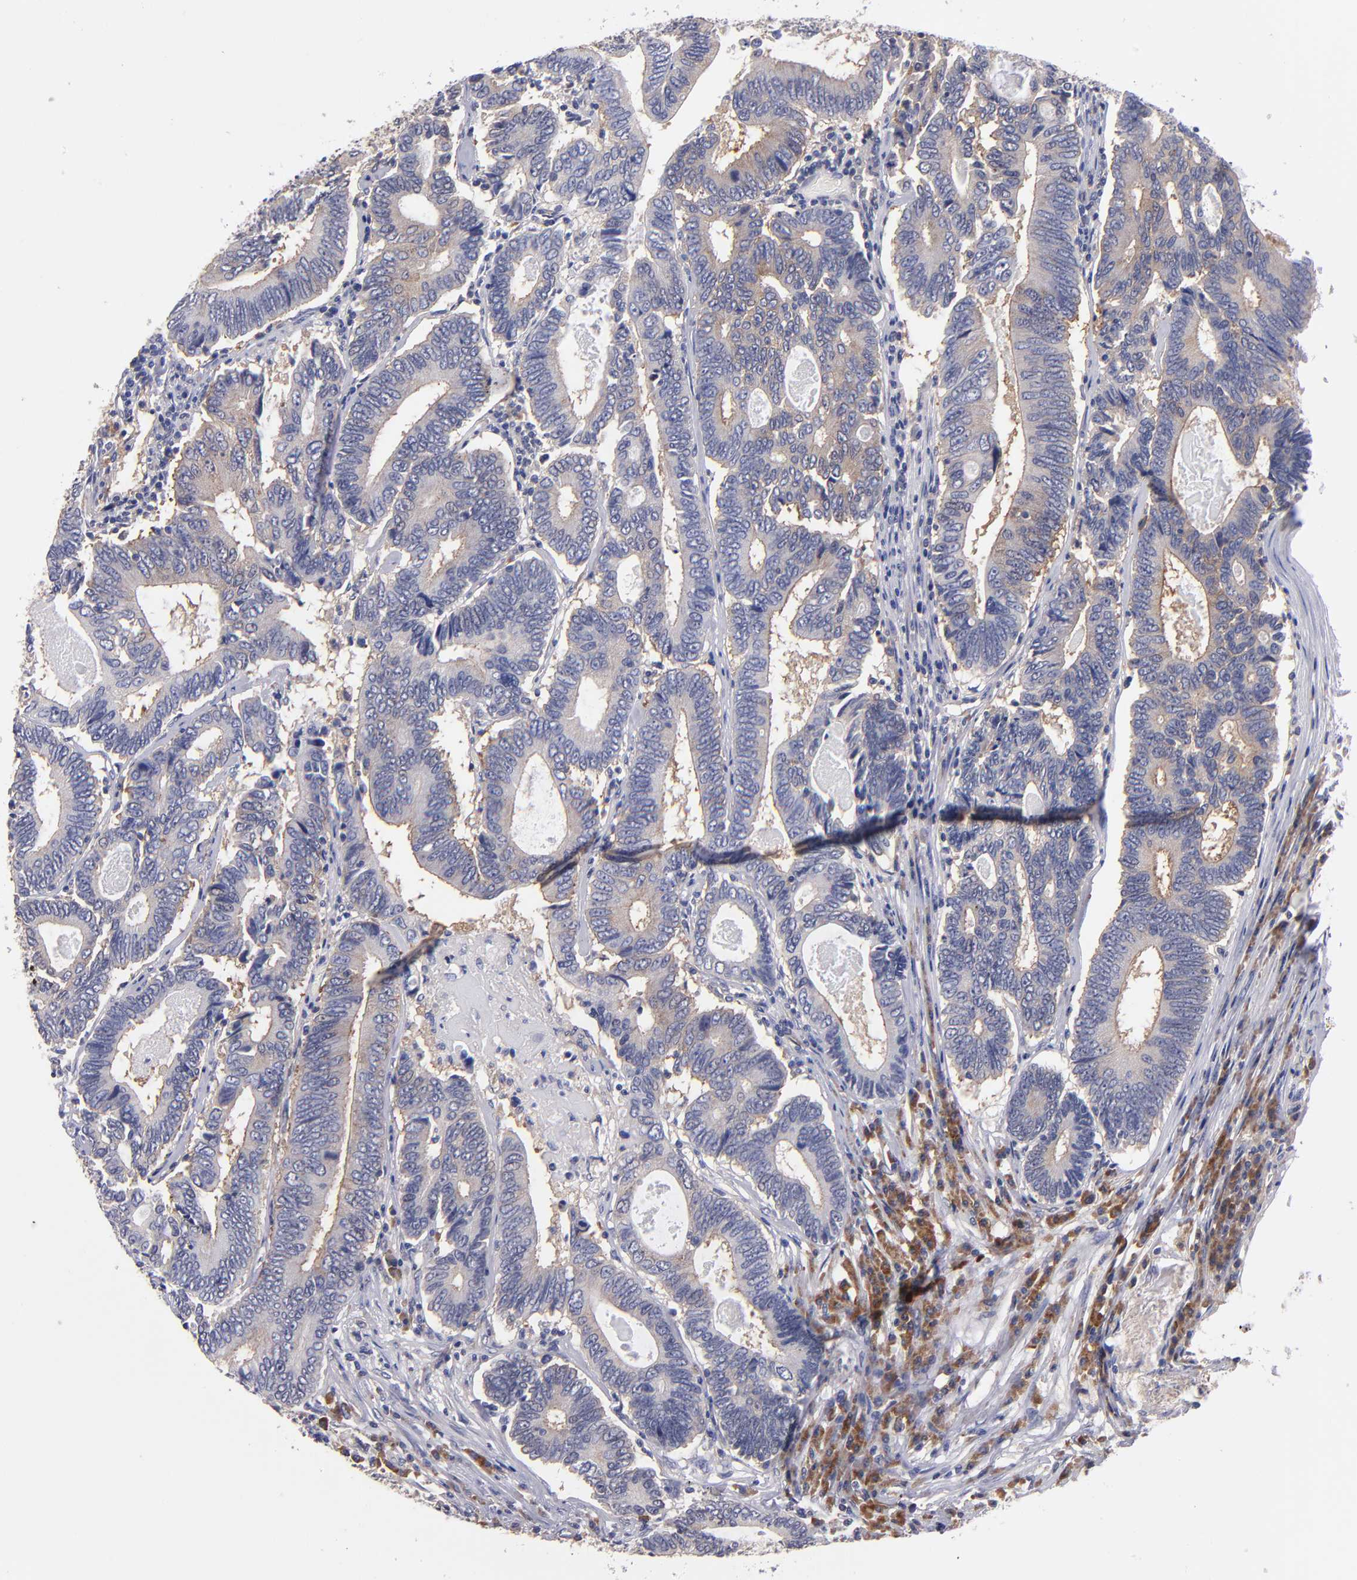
{"staining": {"intensity": "weak", "quantity": ">75%", "location": "cytoplasmic/membranous"}, "tissue": "colorectal cancer", "cell_type": "Tumor cells", "image_type": "cancer", "snomed": [{"axis": "morphology", "description": "Adenocarcinoma, NOS"}, {"axis": "topography", "description": "Colon"}], "caption": "This micrograph displays immunohistochemistry (IHC) staining of colorectal cancer (adenocarcinoma), with low weak cytoplasmic/membranous staining in about >75% of tumor cells.", "gene": "EIF3L", "patient": {"sex": "female", "age": 78}}